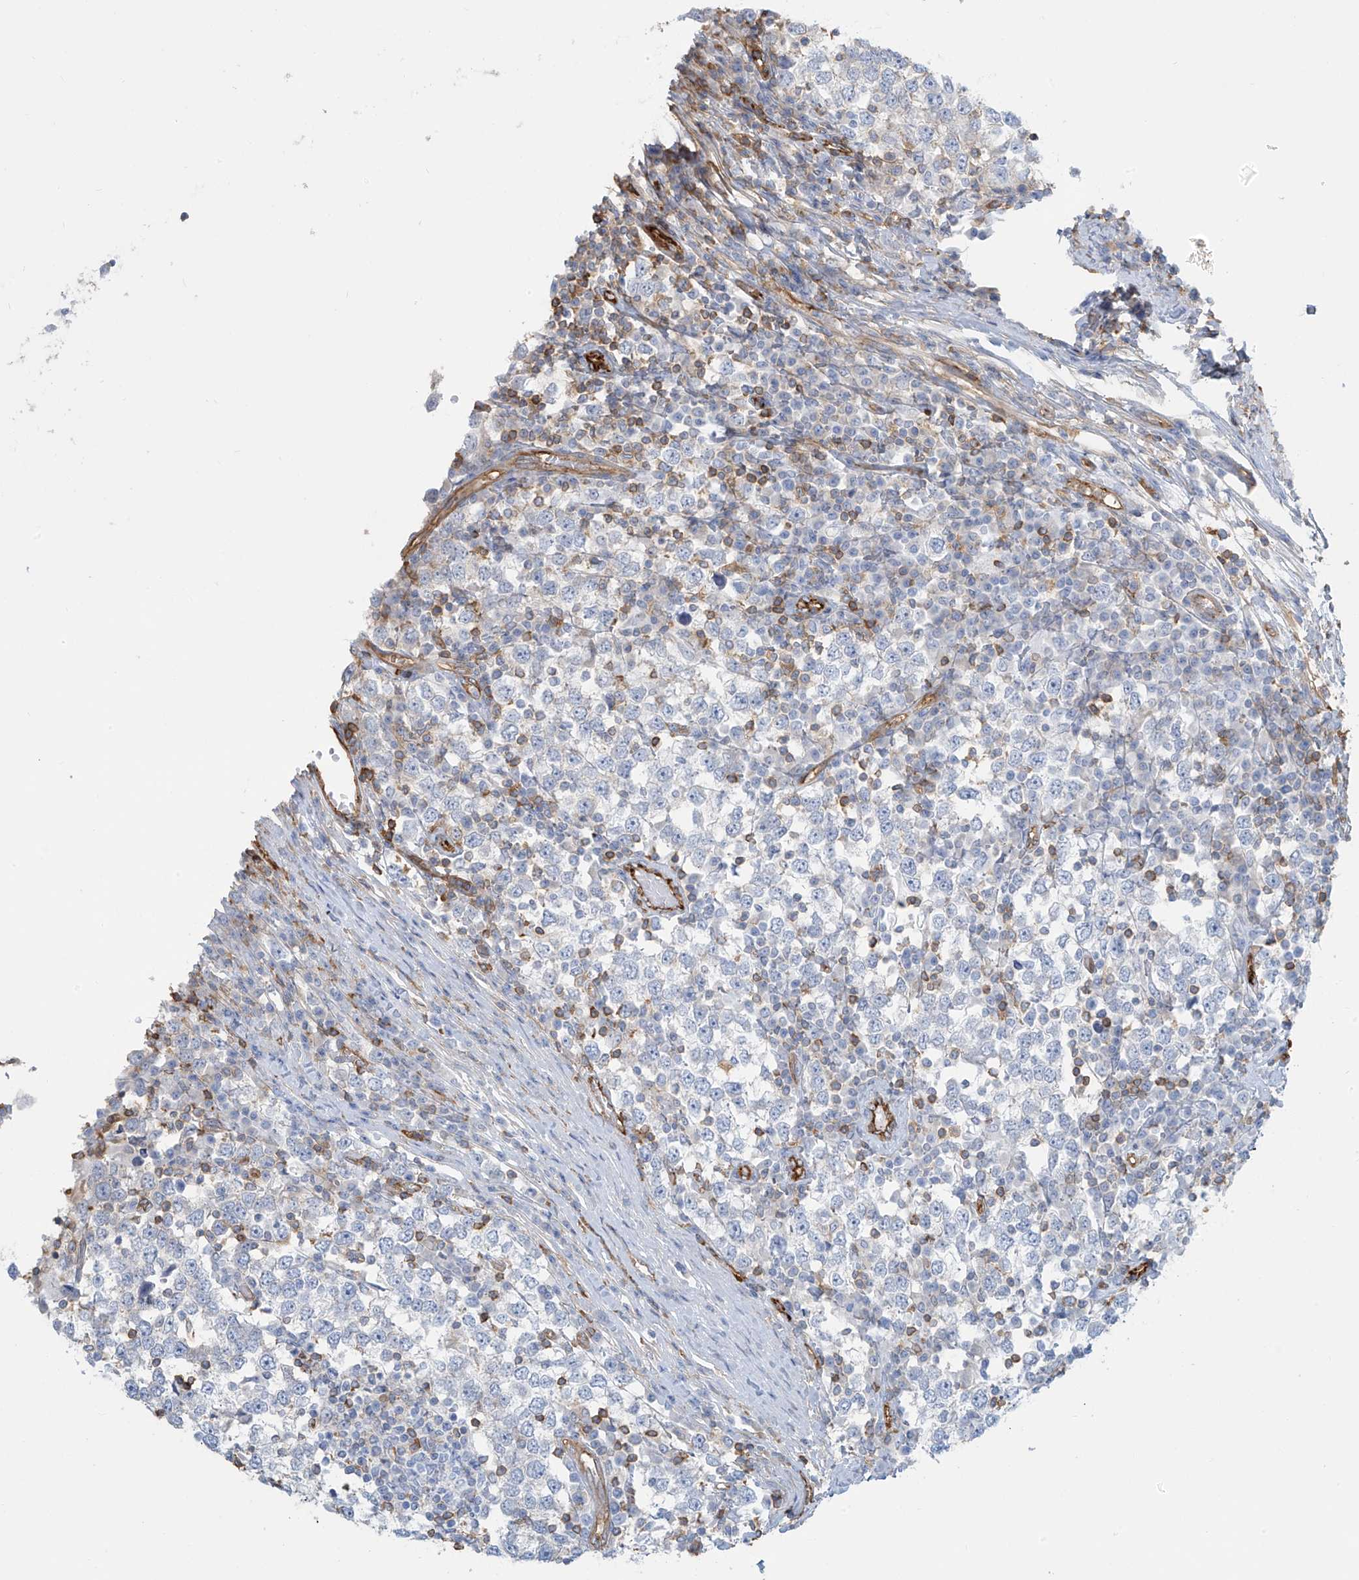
{"staining": {"intensity": "negative", "quantity": "none", "location": "none"}, "tissue": "testis cancer", "cell_type": "Tumor cells", "image_type": "cancer", "snomed": [{"axis": "morphology", "description": "Seminoma, NOS"}, {"axis": "topography", "description": "Testis"}], "caption": "Tumor cells are negative for protein expression in human testis cancer. Nuclei are stained in blue.", "gene": "ZNF846", "patient": {"sex": "male", "age": 65}}